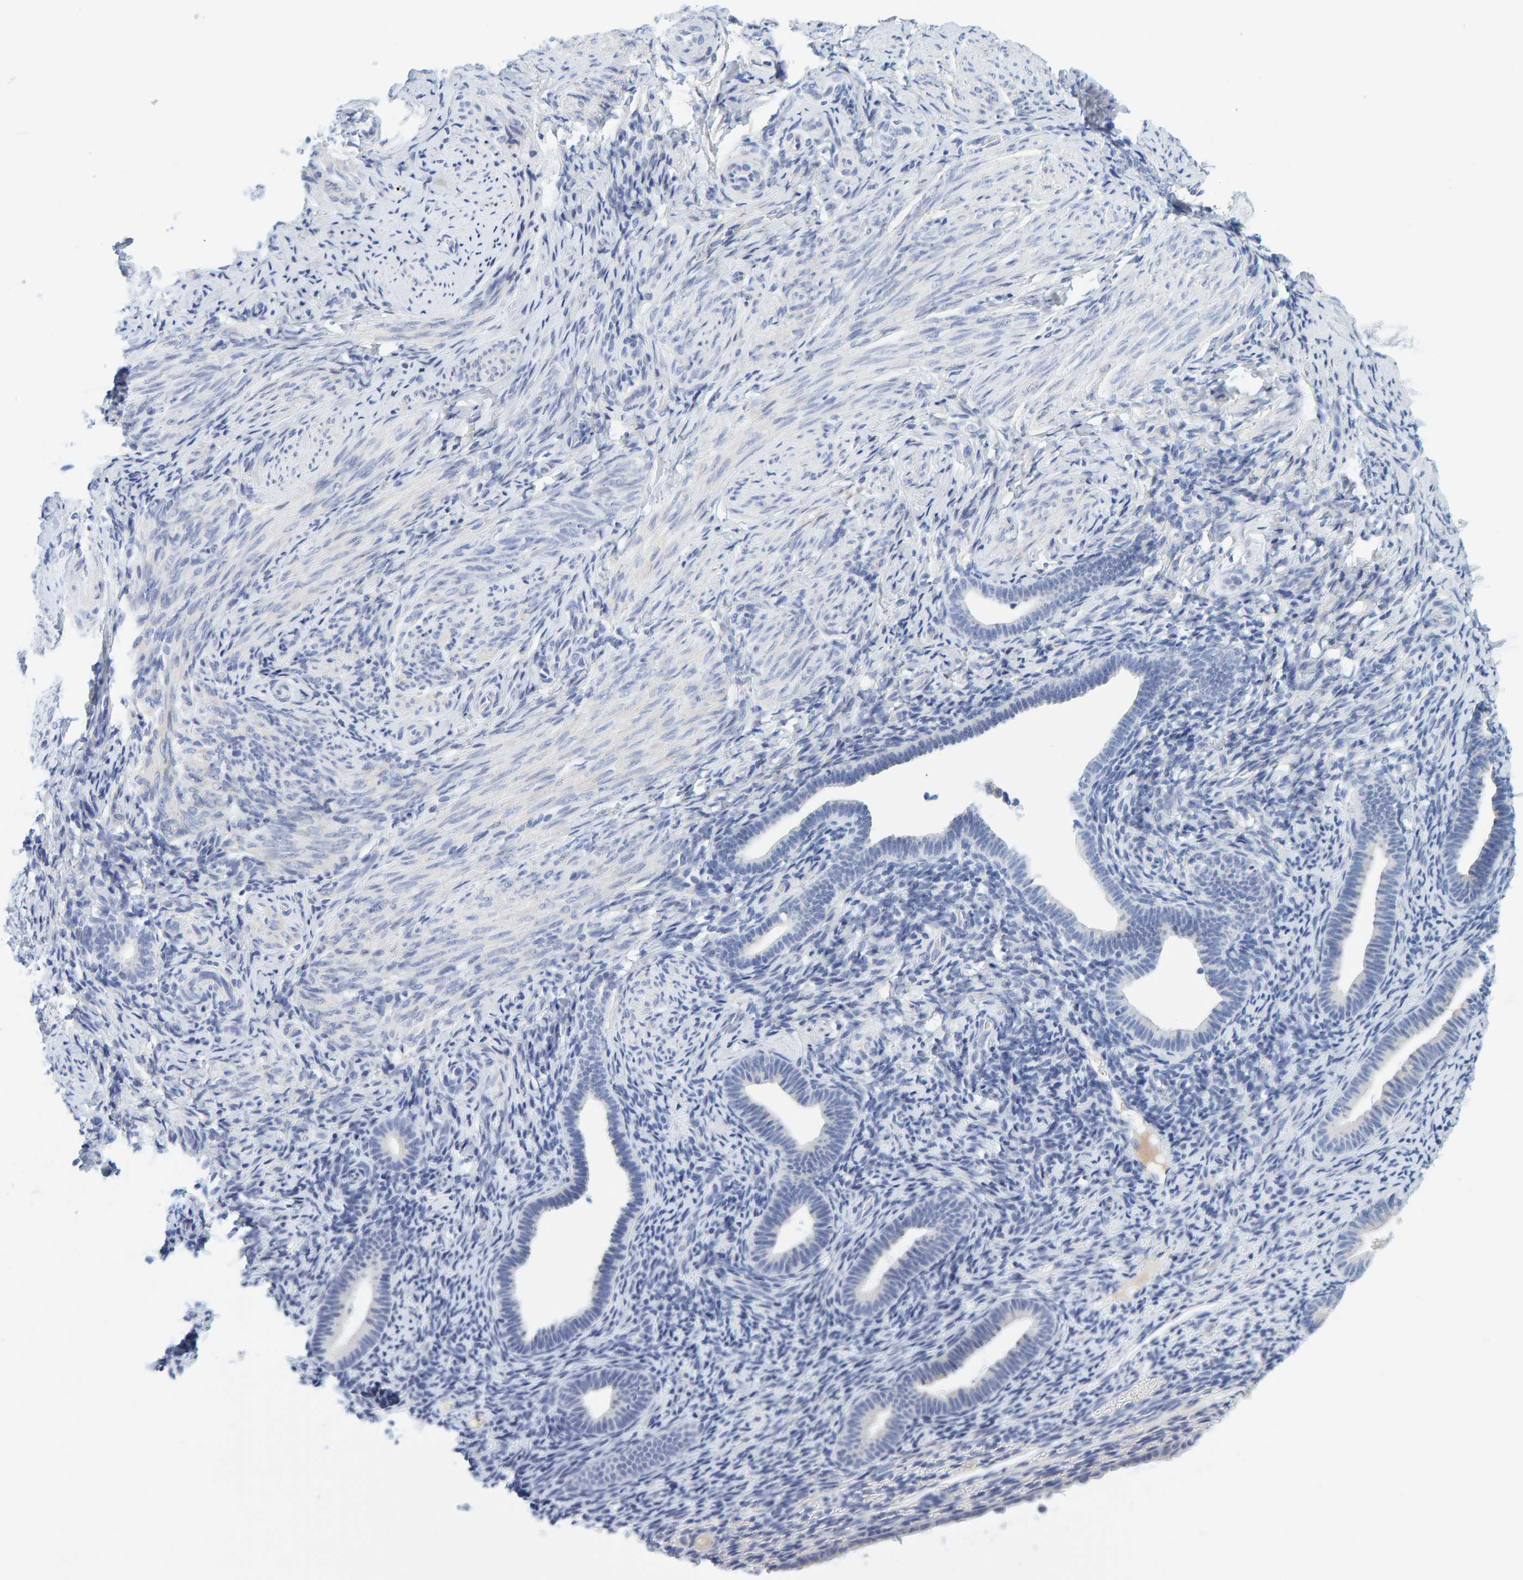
{"staining": {"intensity": "negative", "quantity": "none", "location": "none"}, "tissue": "endometrium", "cell_type": "Cells in endometrial stroma", "image_type": "normal", "snomed": [{"axis": "morphology", "description": "Normal tissue, NOS"}, {"axis": "topography", "description": "Endometrium"}], "caption": "Histopathology image shows no significant protein positivity in cells in endometrial stroma of normal endometrium. (Brightfield microscopy of DAB immunohistochemistry at high magnification).", "gene": "MOG", "patient": {"sex": "female", "age": 51}}